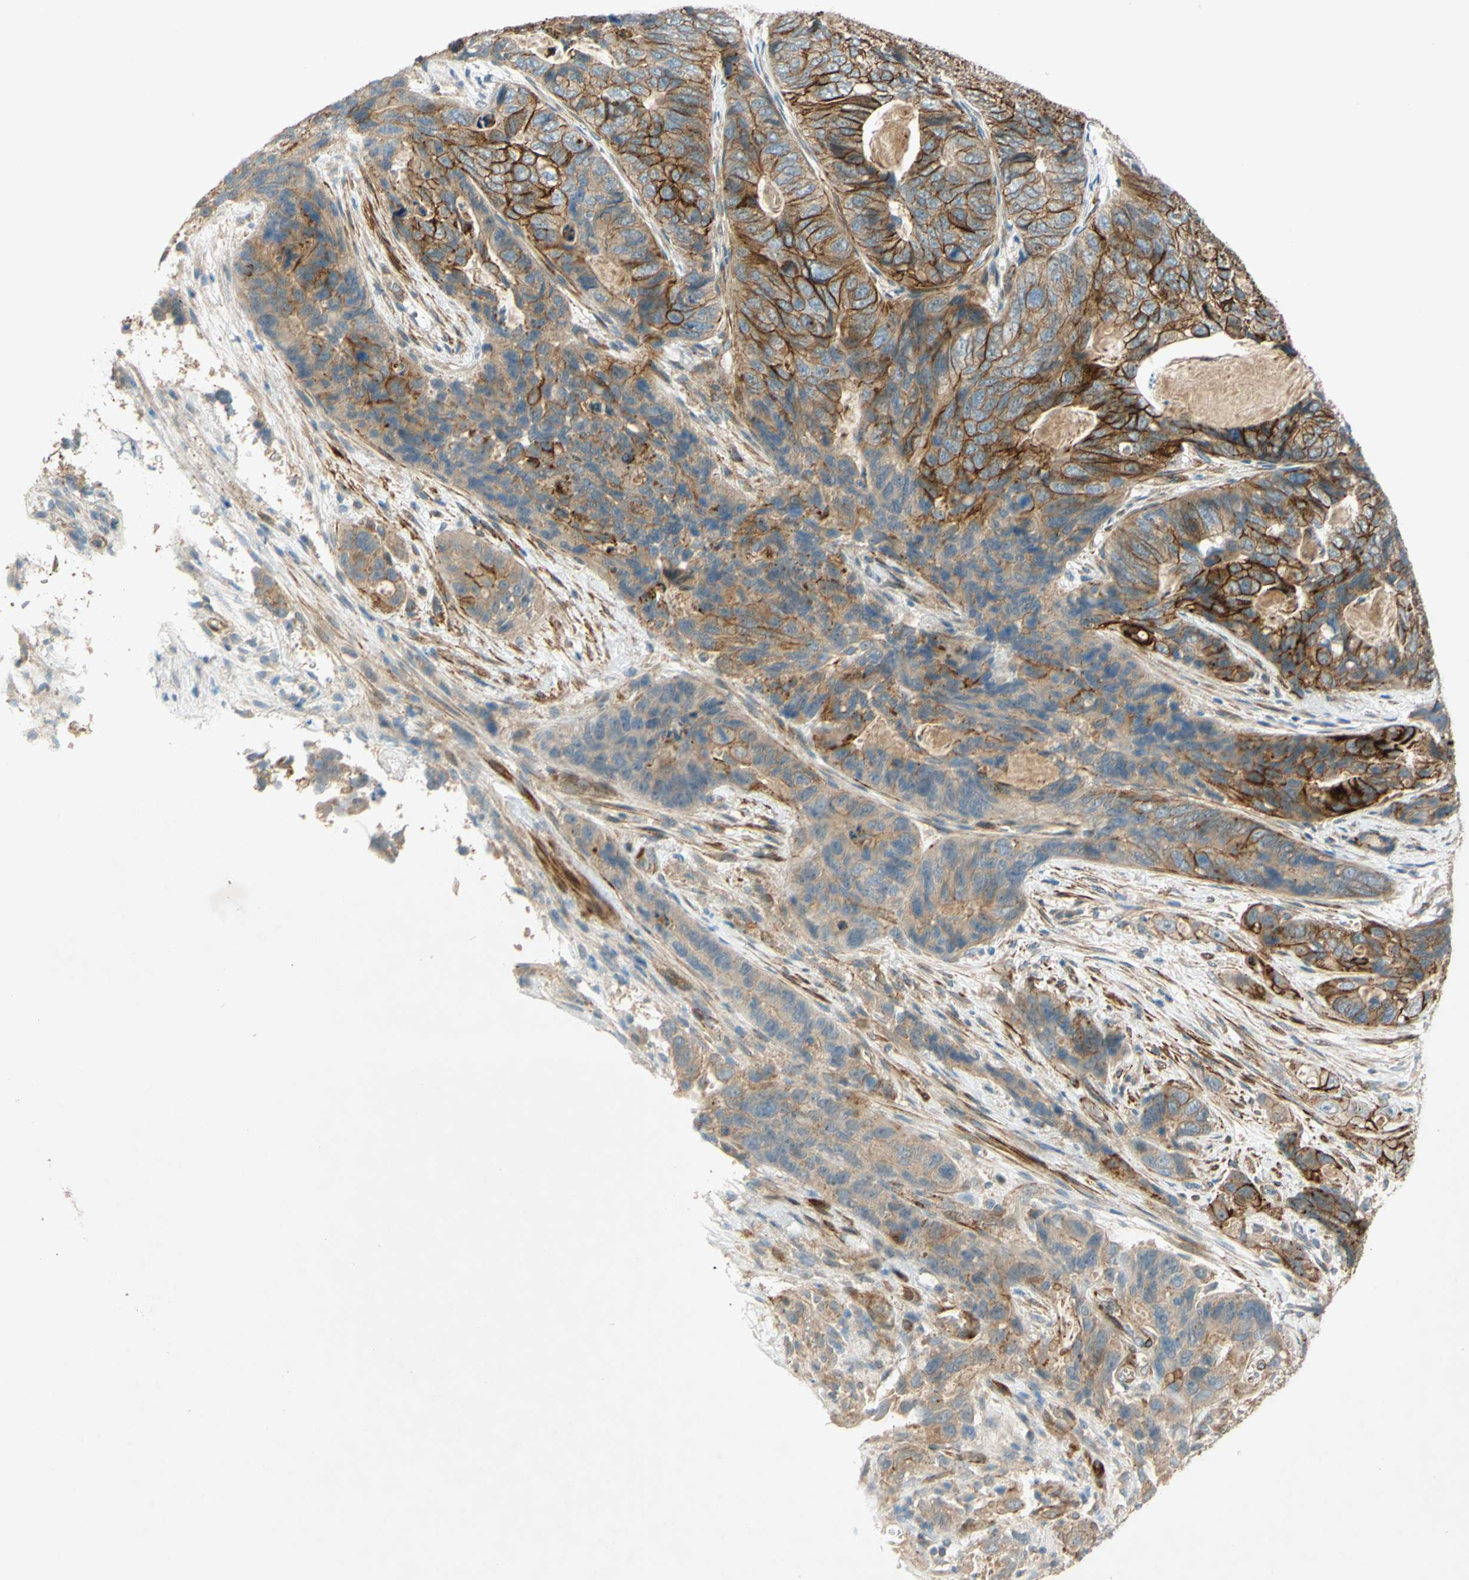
{"staining": {"intensity": "strong", "quantity": ">75%", "location": "cytoplasmic/membranous"}, "tissue": "stomach cancer", "cell_type": "Tumor cells", "image_type": "cancer", "snomed": [{"axis": "morphology", "description": "Adenocarcinoma, NOS"}, {"axis": "topography", "description": "Stomach"}], "caption": "This image shows immunohistochemistry (IHC) staining of stomach cancer, with high strong cytoplasmic/membranous expression in approximately >75% of tumor cells.", "gene": "ADAM17", "patient": {"sex": "female", "age": 89}}